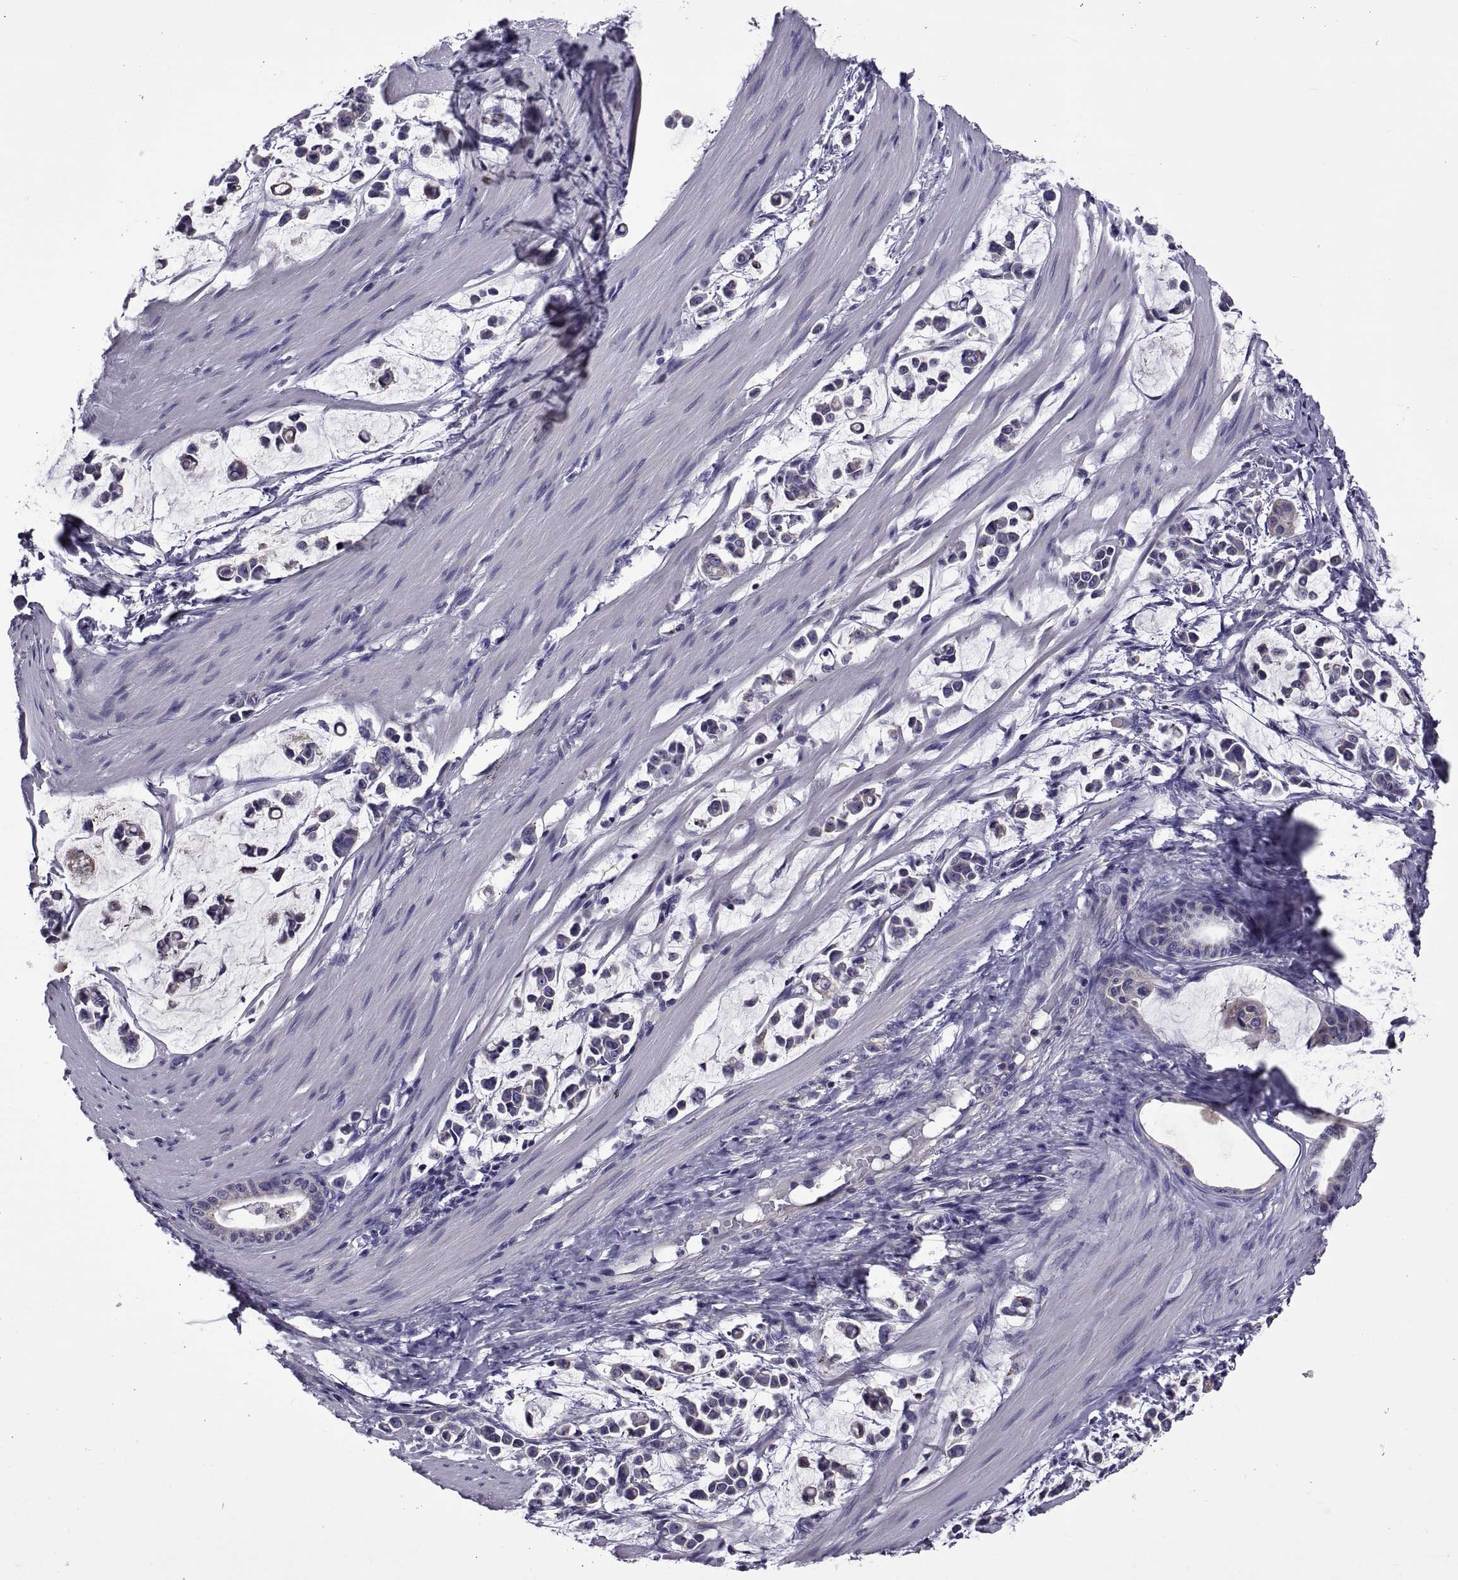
{"staining": {"intensity": "negative", "quantity": "none", "location": "none"}, "tissue": "stomach cancer", "cell_type": "Tumor cells", "image_type": "cancer", "snomed": [{"axis": "morphology", "description": "Adenocarcinoma, NOS"}, {"axis": "topography", "description": "Stomach"}], "caption": "High power microscopy photomicrograph of an immunohistochemistry (IHC) image of stomach cancer (adenocarcinoma), revealing no significant staining in tumor cells.", "gene": "TMC3", "patient": {"sex": "male", "age": 82}}